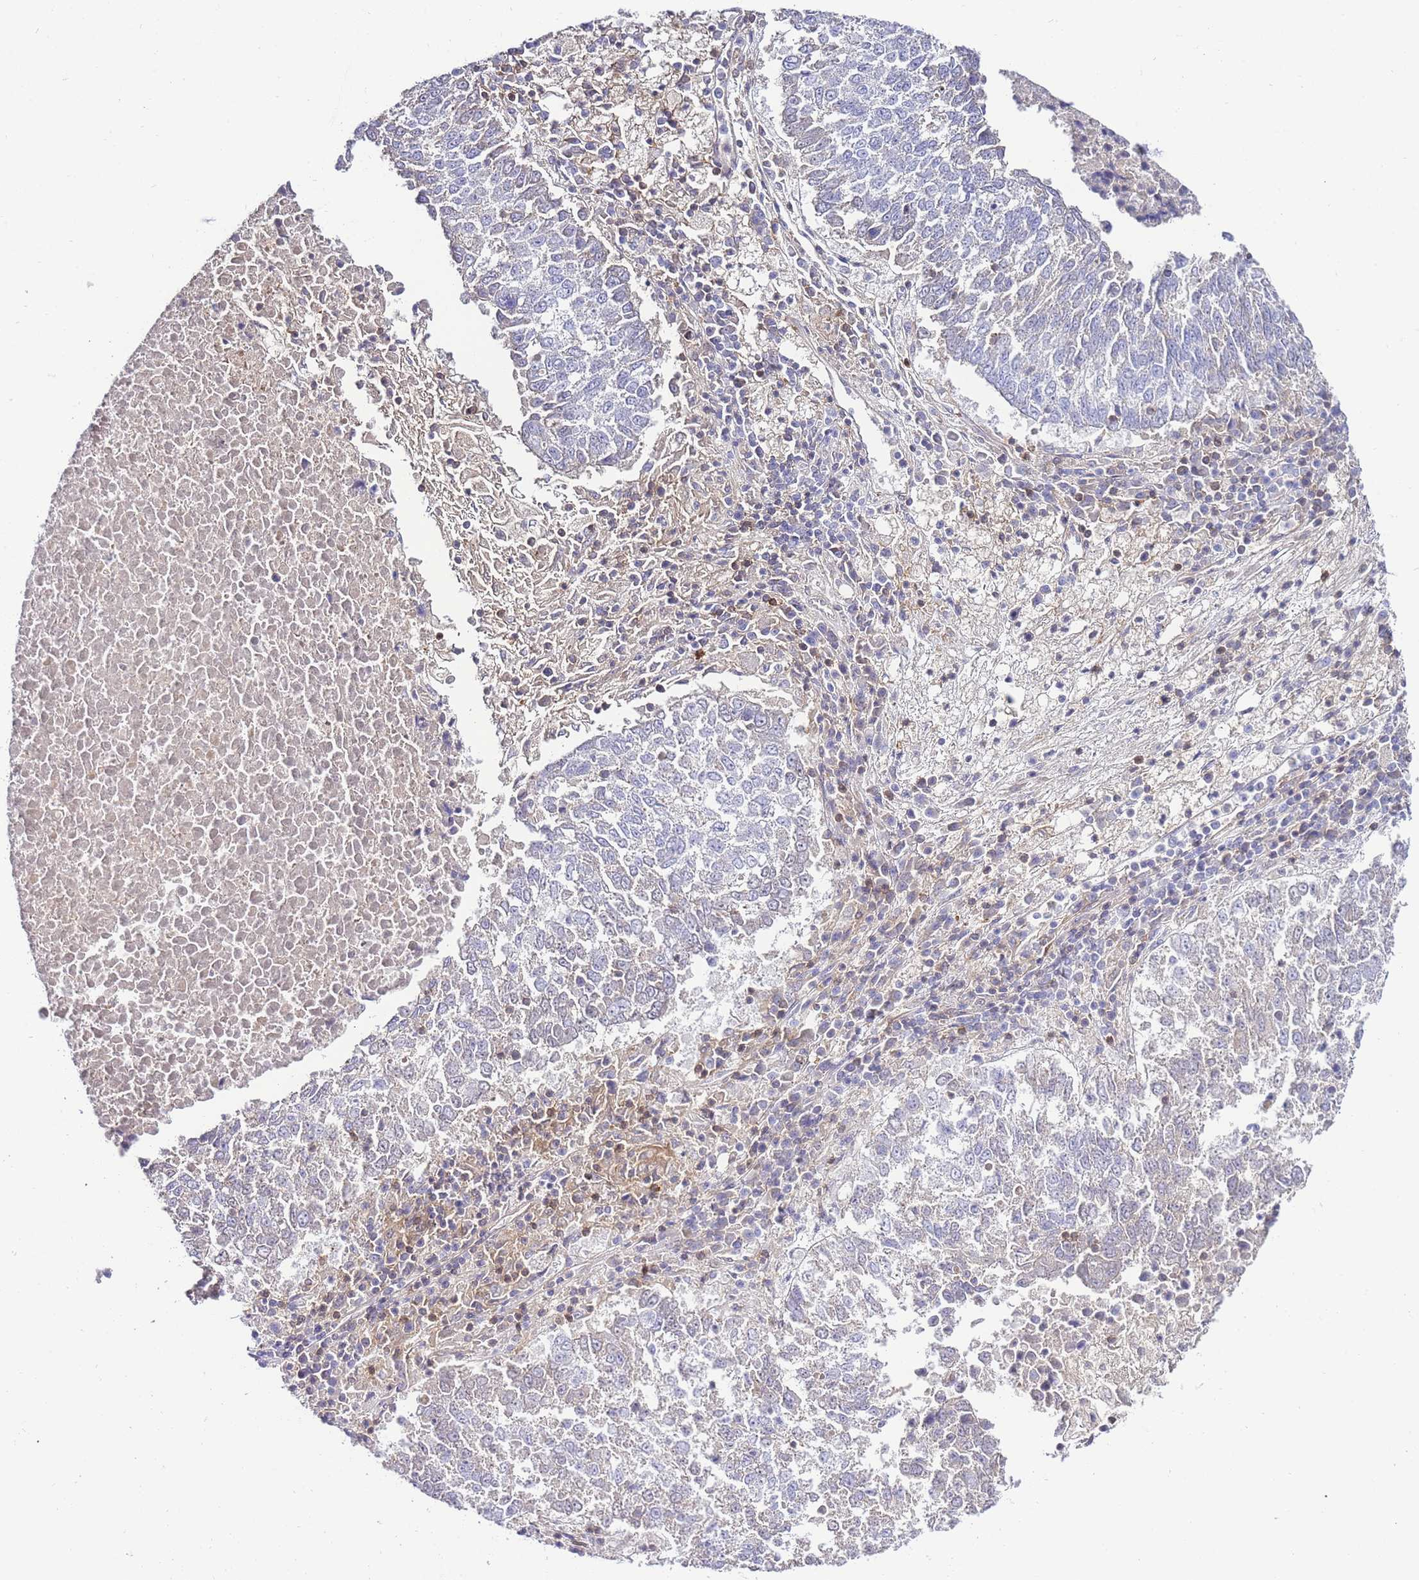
{"staining": {"intensity": "negative", "quantity": "none", "location": "none"}, "tissue": "lung cancer", "cell_type": "Tumor cells", "image_type": "cancer", "snomed": [{"axis": "morphology", "description": "Squamous cell carcinoma, NOS"}, {"axis": "topography", "description": "Lung"}], "caption": "This is an IHC histopathology image of lung cancer. There is no expression in tumor cells.", "gene": "FBN3", "patient": {"sex": "male", "age": 73}}